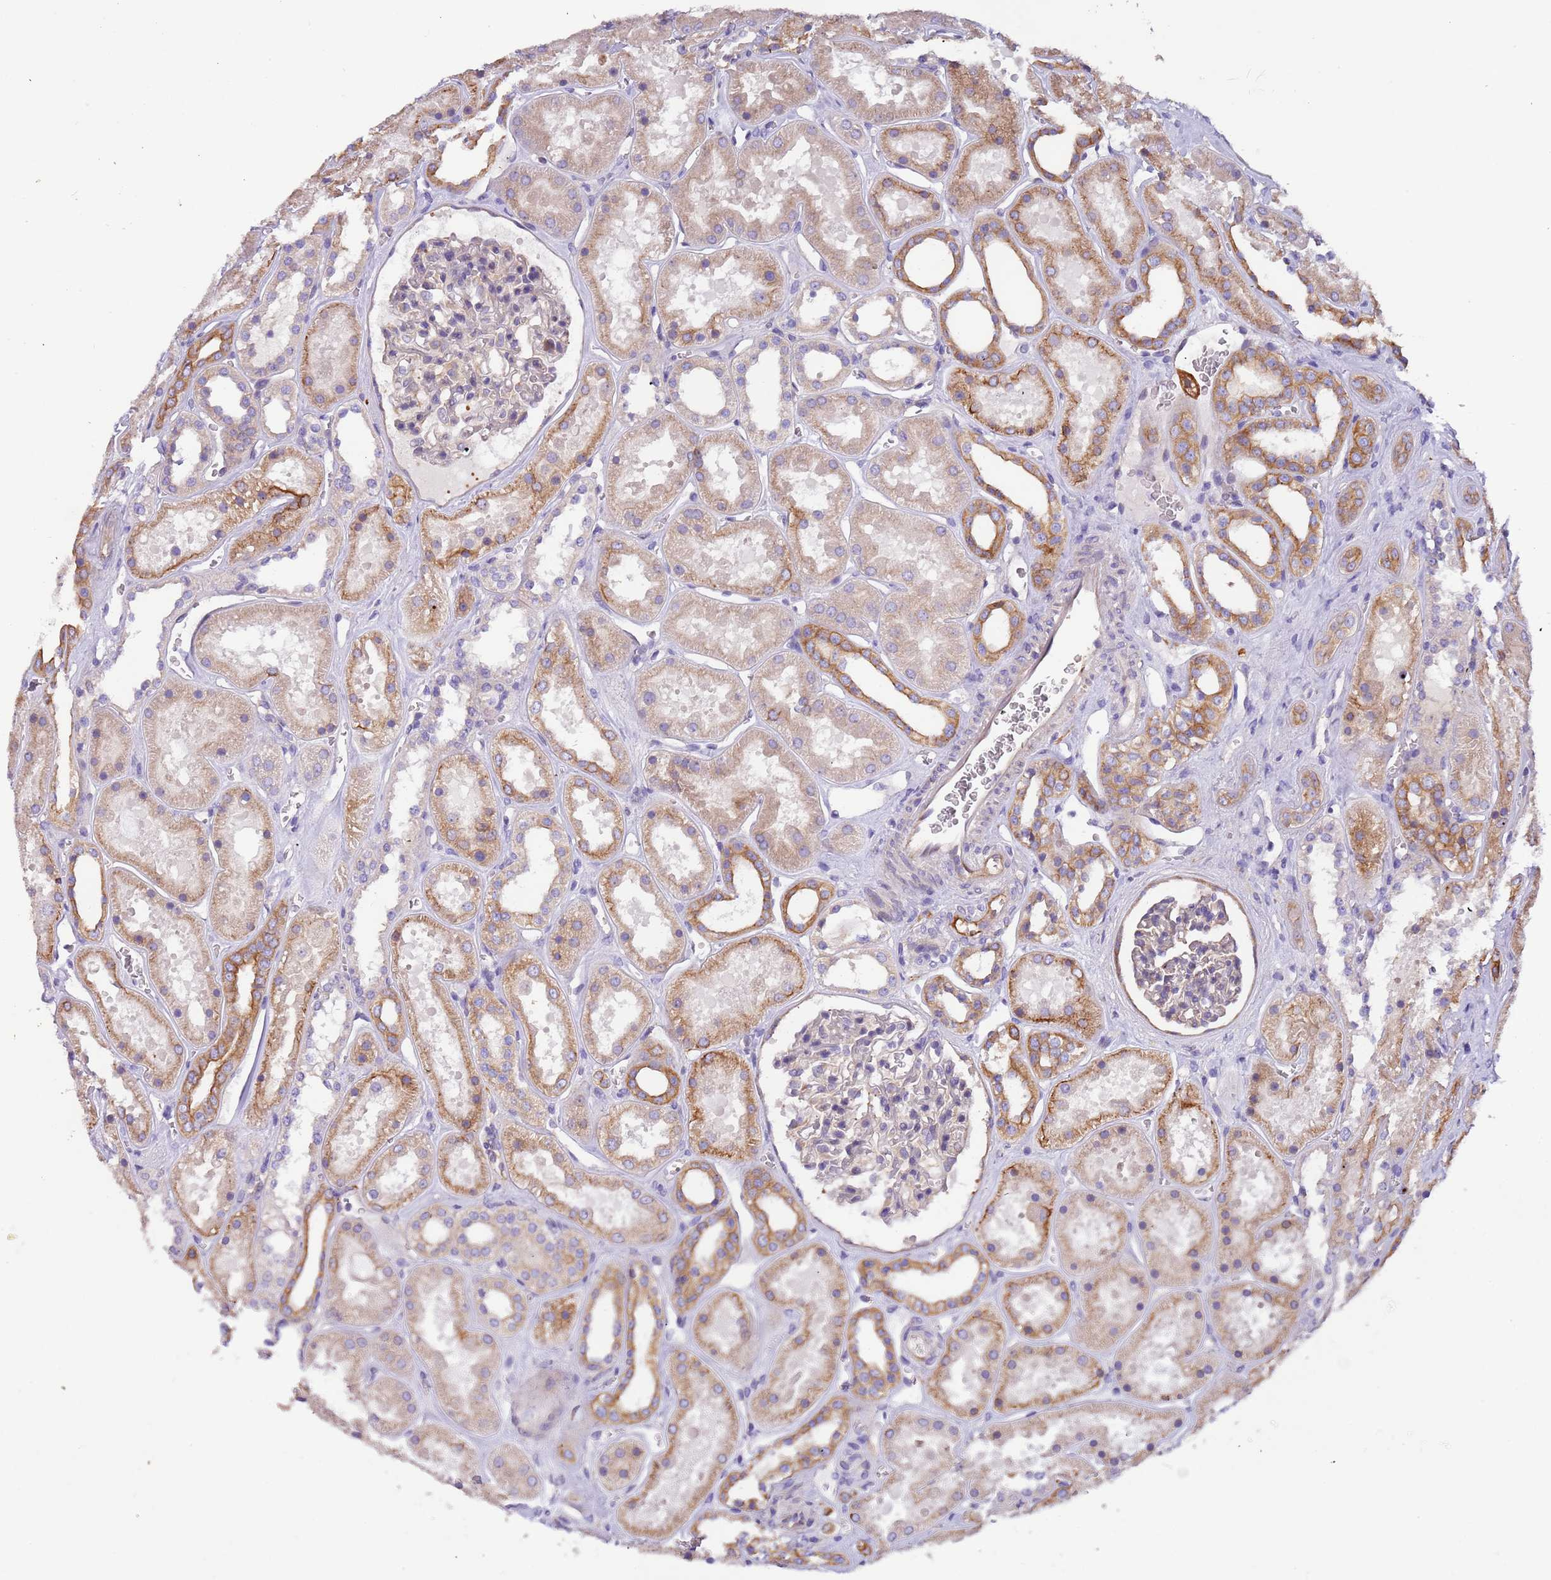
{"staining": {"intensity": "negative", "quantity": "none", "location": "none"}, "tissue": "kidney", "cell_type": "Cells in glomeruli", "image_type": "normal", "snomed": [{"axis": "morphology", "description": "Normal tissue, NOS"}, {"axis": "topography", "description": "Kidney"}], "caption": "Immunohistochemistry (IHC) photomicrograph of benign human kidney stained for a protein (brown), which reveals no staining in cells in glomeruli.", "gene": "LAMB4", "patient": {"sex": "female", "age": 41}}